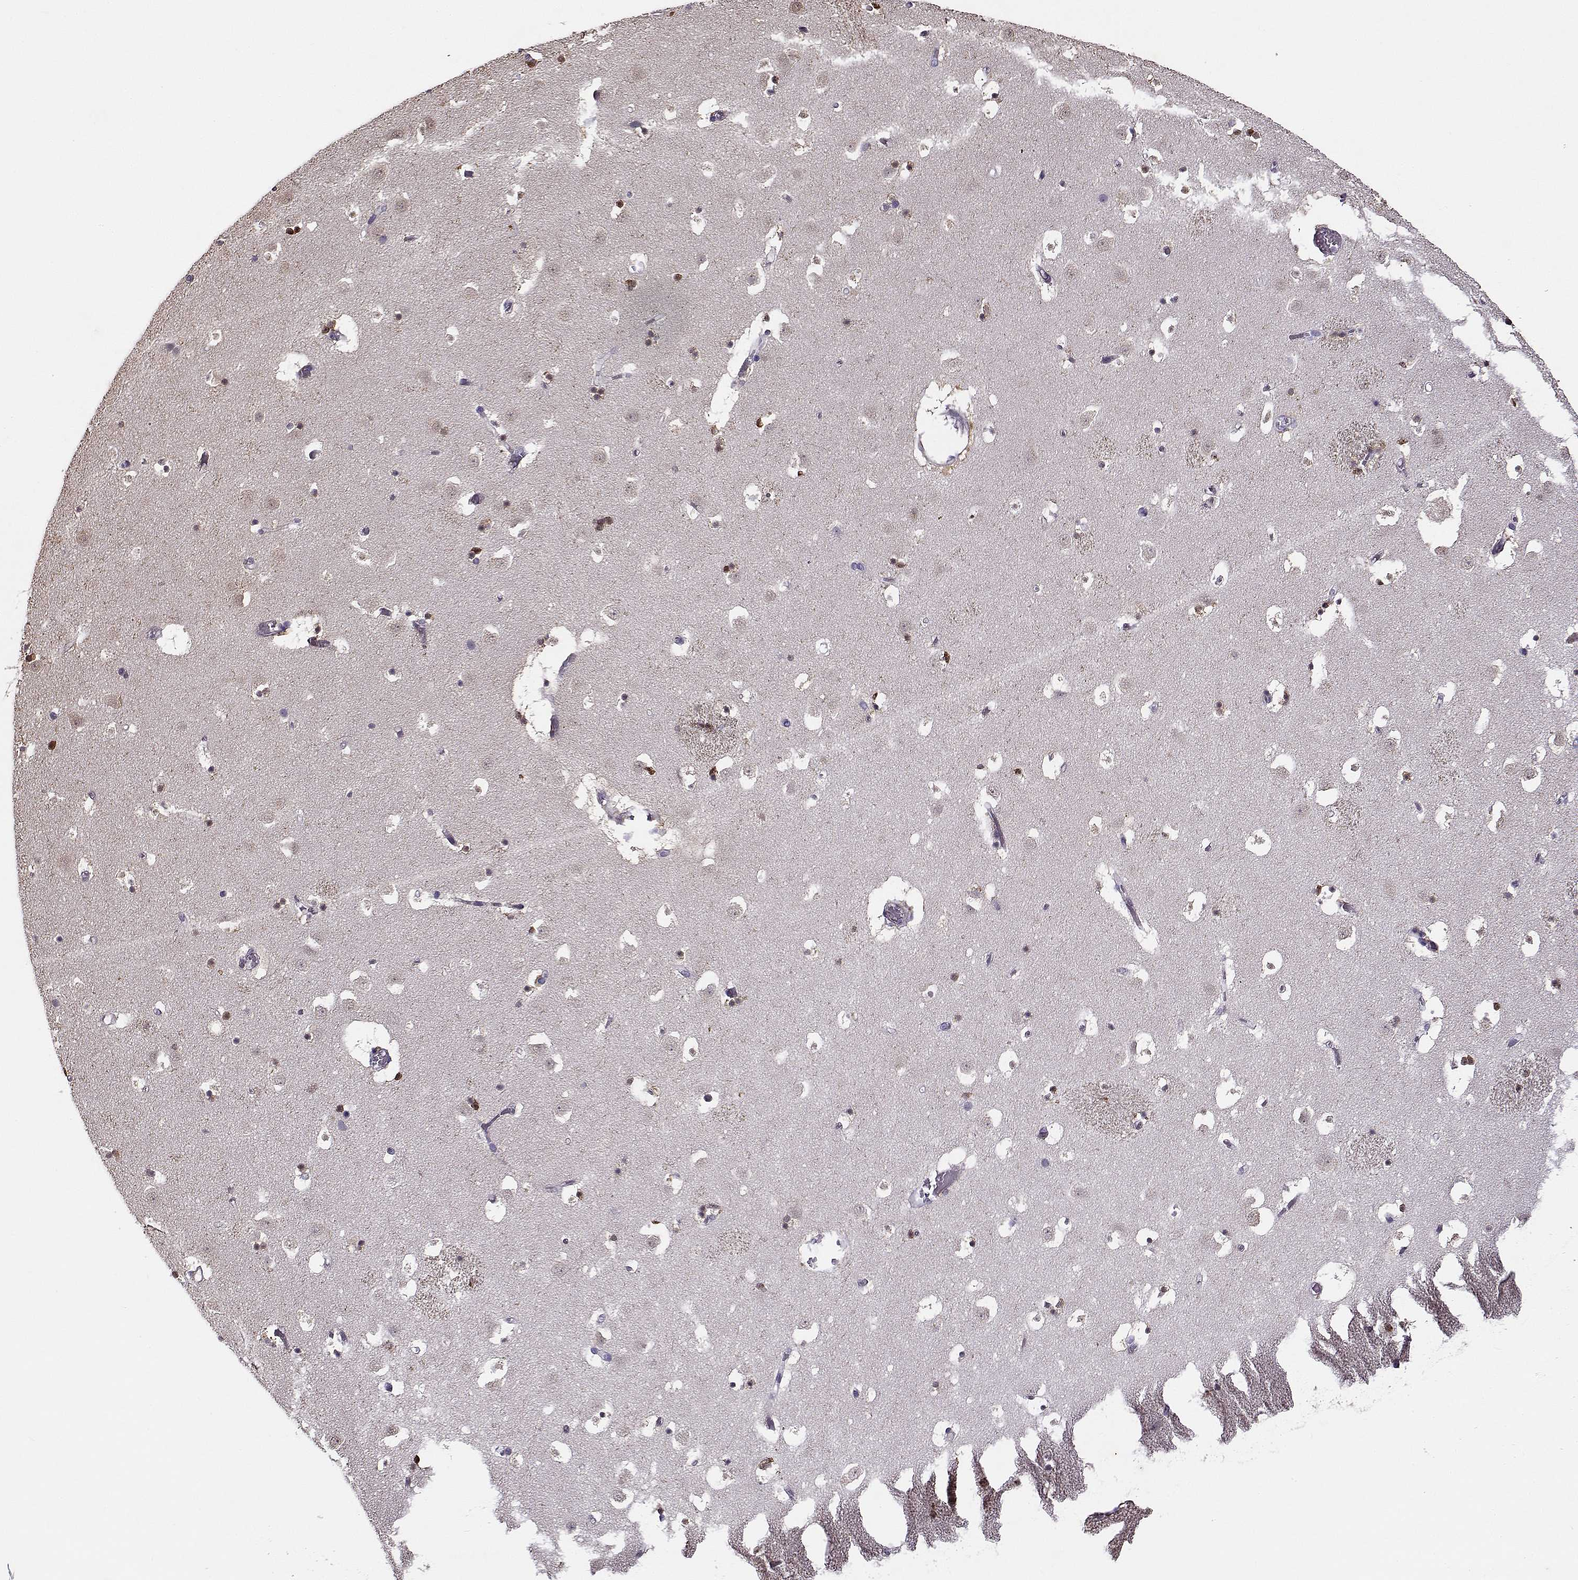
{"staining": {"intensity": "strong", "quantity": "<25%", "location": "cytoplasmic/membranous"}, "tissue": "caudate", "cell_type": "Glial cells", "image_type": "normal", "snomed": [{"axis": "morphology", "description": "Normal tissue, NOS"}, {"axis": "topography", "description": "Lateral ventricle wall"}], "caption": "IHC histopathology image of benign caudate: caudate stained using immunohistochemistry (IHC) reveals medium levels of strong protein expression localized specifically in the cytoplasmic/membranous of glial cells, appearing as a cytoplasmic/membranous brown color.", "gene": "UCP3", "patient": {"sex": "female", "age": 42}}